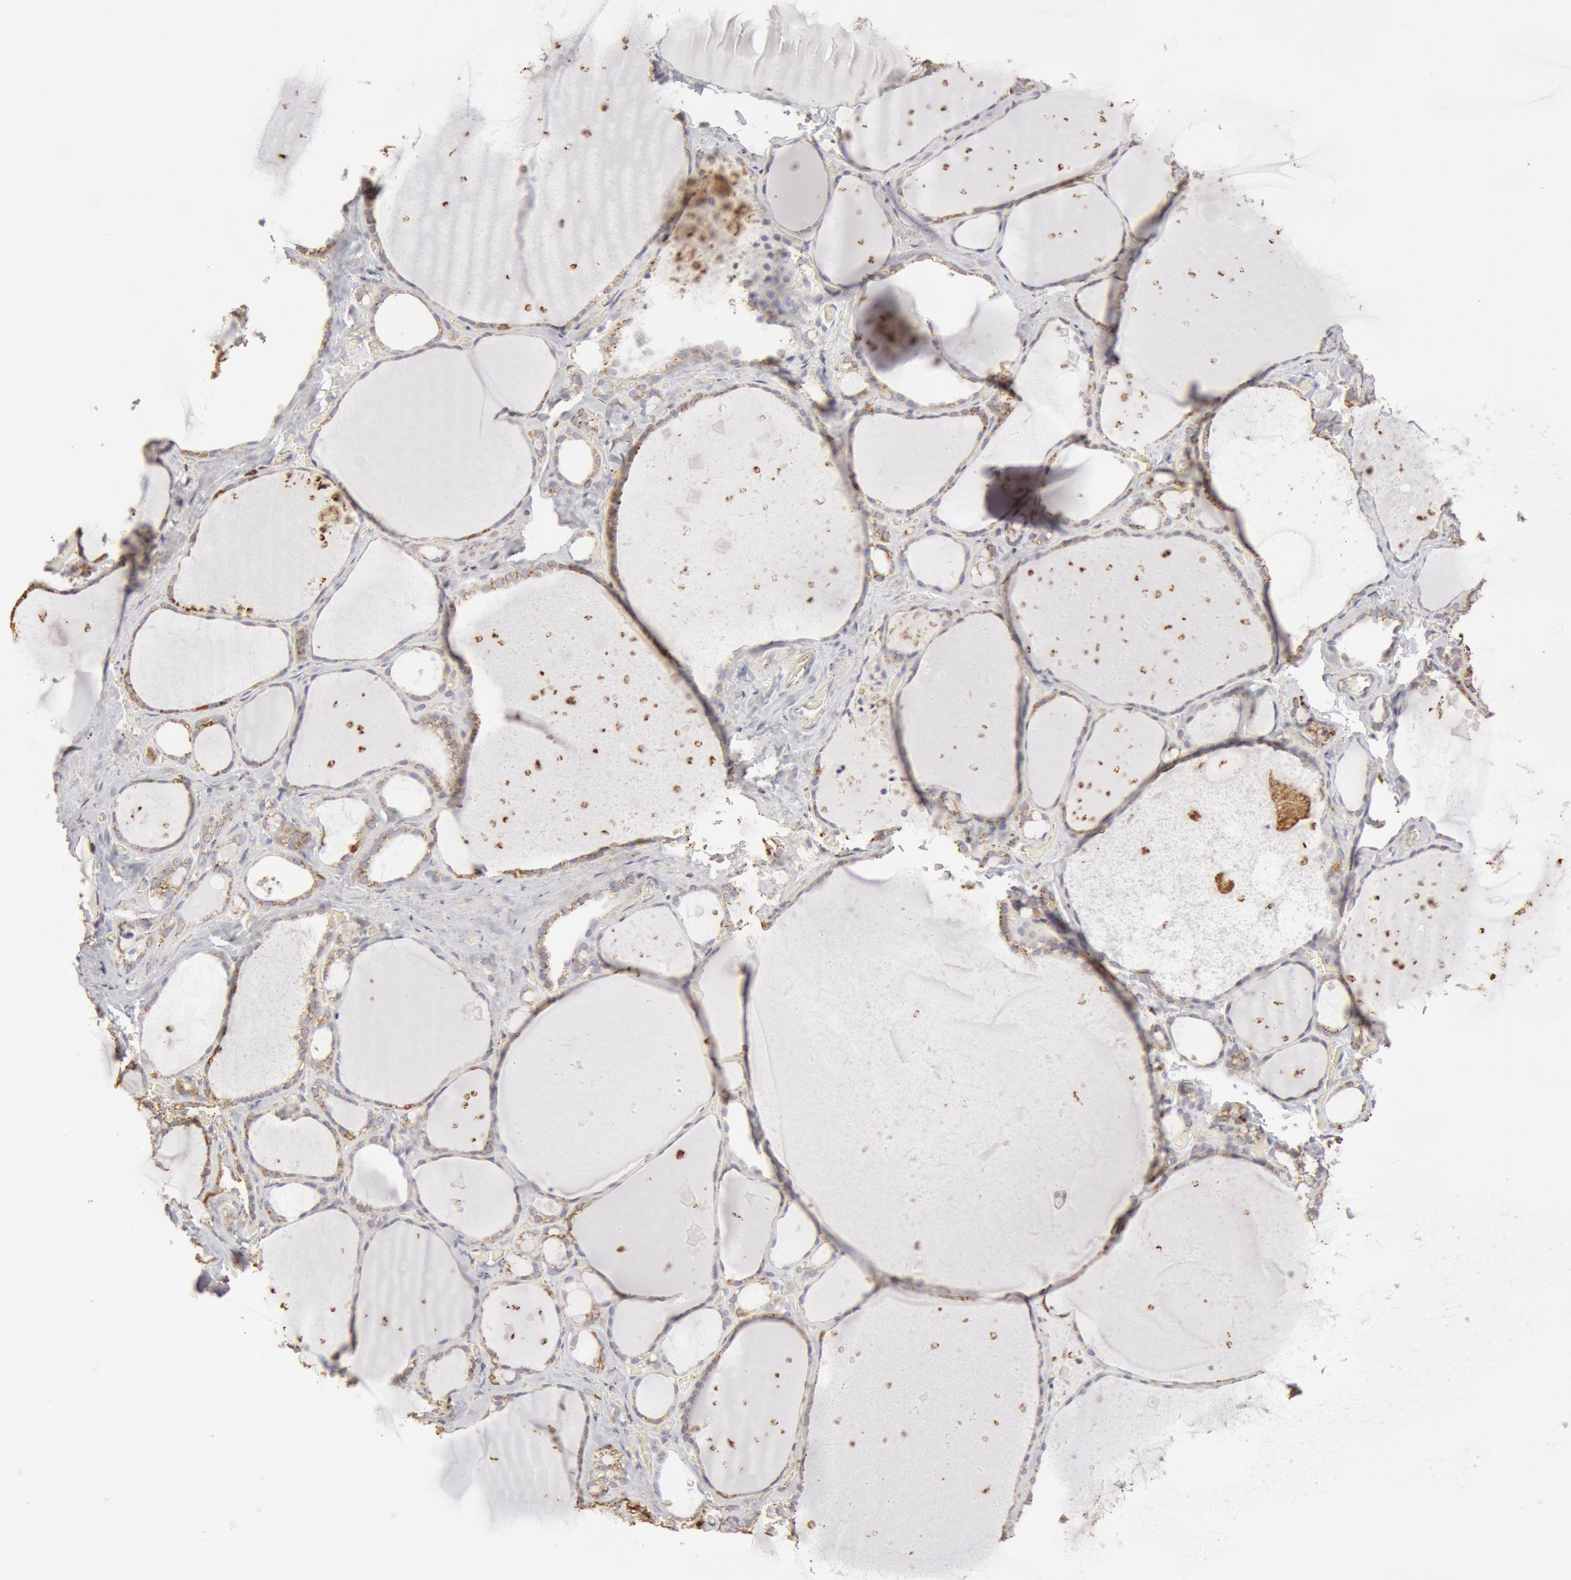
{"staining": {"intensity": "weak", "quantity": "<25%", "location": "cytoplasmic/membranous"}, "tissue": "thyroid gland", "cell_type": "Glandular cells", "image_type": "normal", "snomed": [{"axis": "morphology", "description": "Normal tissue, NOS"}, {"axis": "topography", "description": "Thyroid gland"}], "caption": "High power microscopy histopathology image of an IHC micrograph of normal thyroid gland, revealing no significant expression in glandular cells. The staining is performed using DAB brown chromogen with nuclei counter-stained in using hematoxylin.", "gene": "ATP5F1B", "patient": {"sex": "male", "age": 76}}